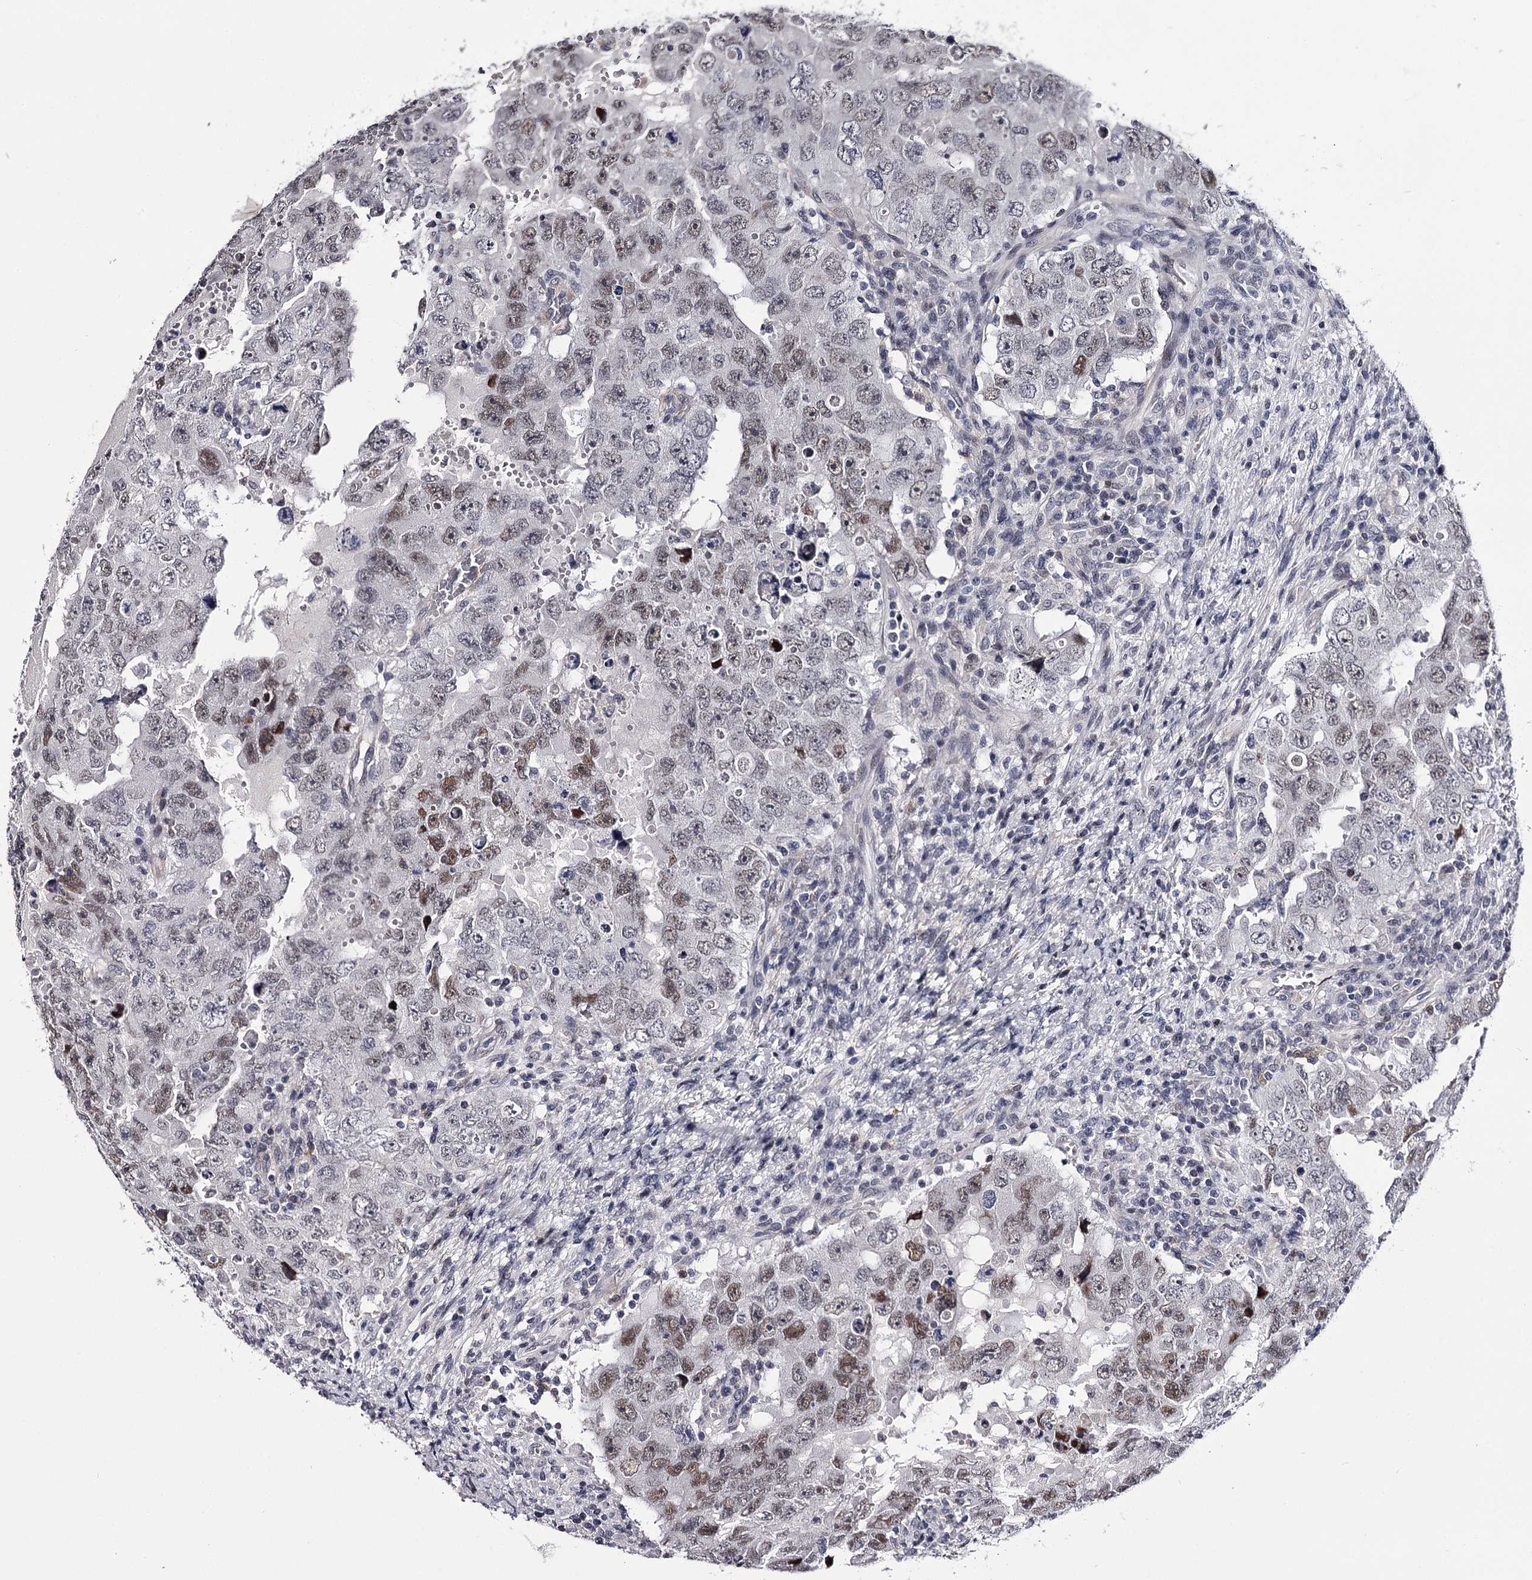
{"staining": {"intensity": "weak", "quantity": "25%-75%", "location": "nuclear"}, "tissue": "testis cancer", "cell_type": "Tumor cells", "image_type": "cancer", "snomed": [{"axis": "morphology", "description": "Carcinoma, Embryonal, NOS"}, {"axis": "topography", "description": "Testis"}], "caption": "Approximately 25%-75% of tumor cells in human embryonal carcinoma (testis) exhibit weak nuclear protein expression as visualized by brown immunohistochemical staining.", "gene": "OVOL2", "patient": {"sex": "male", "age": 26}}